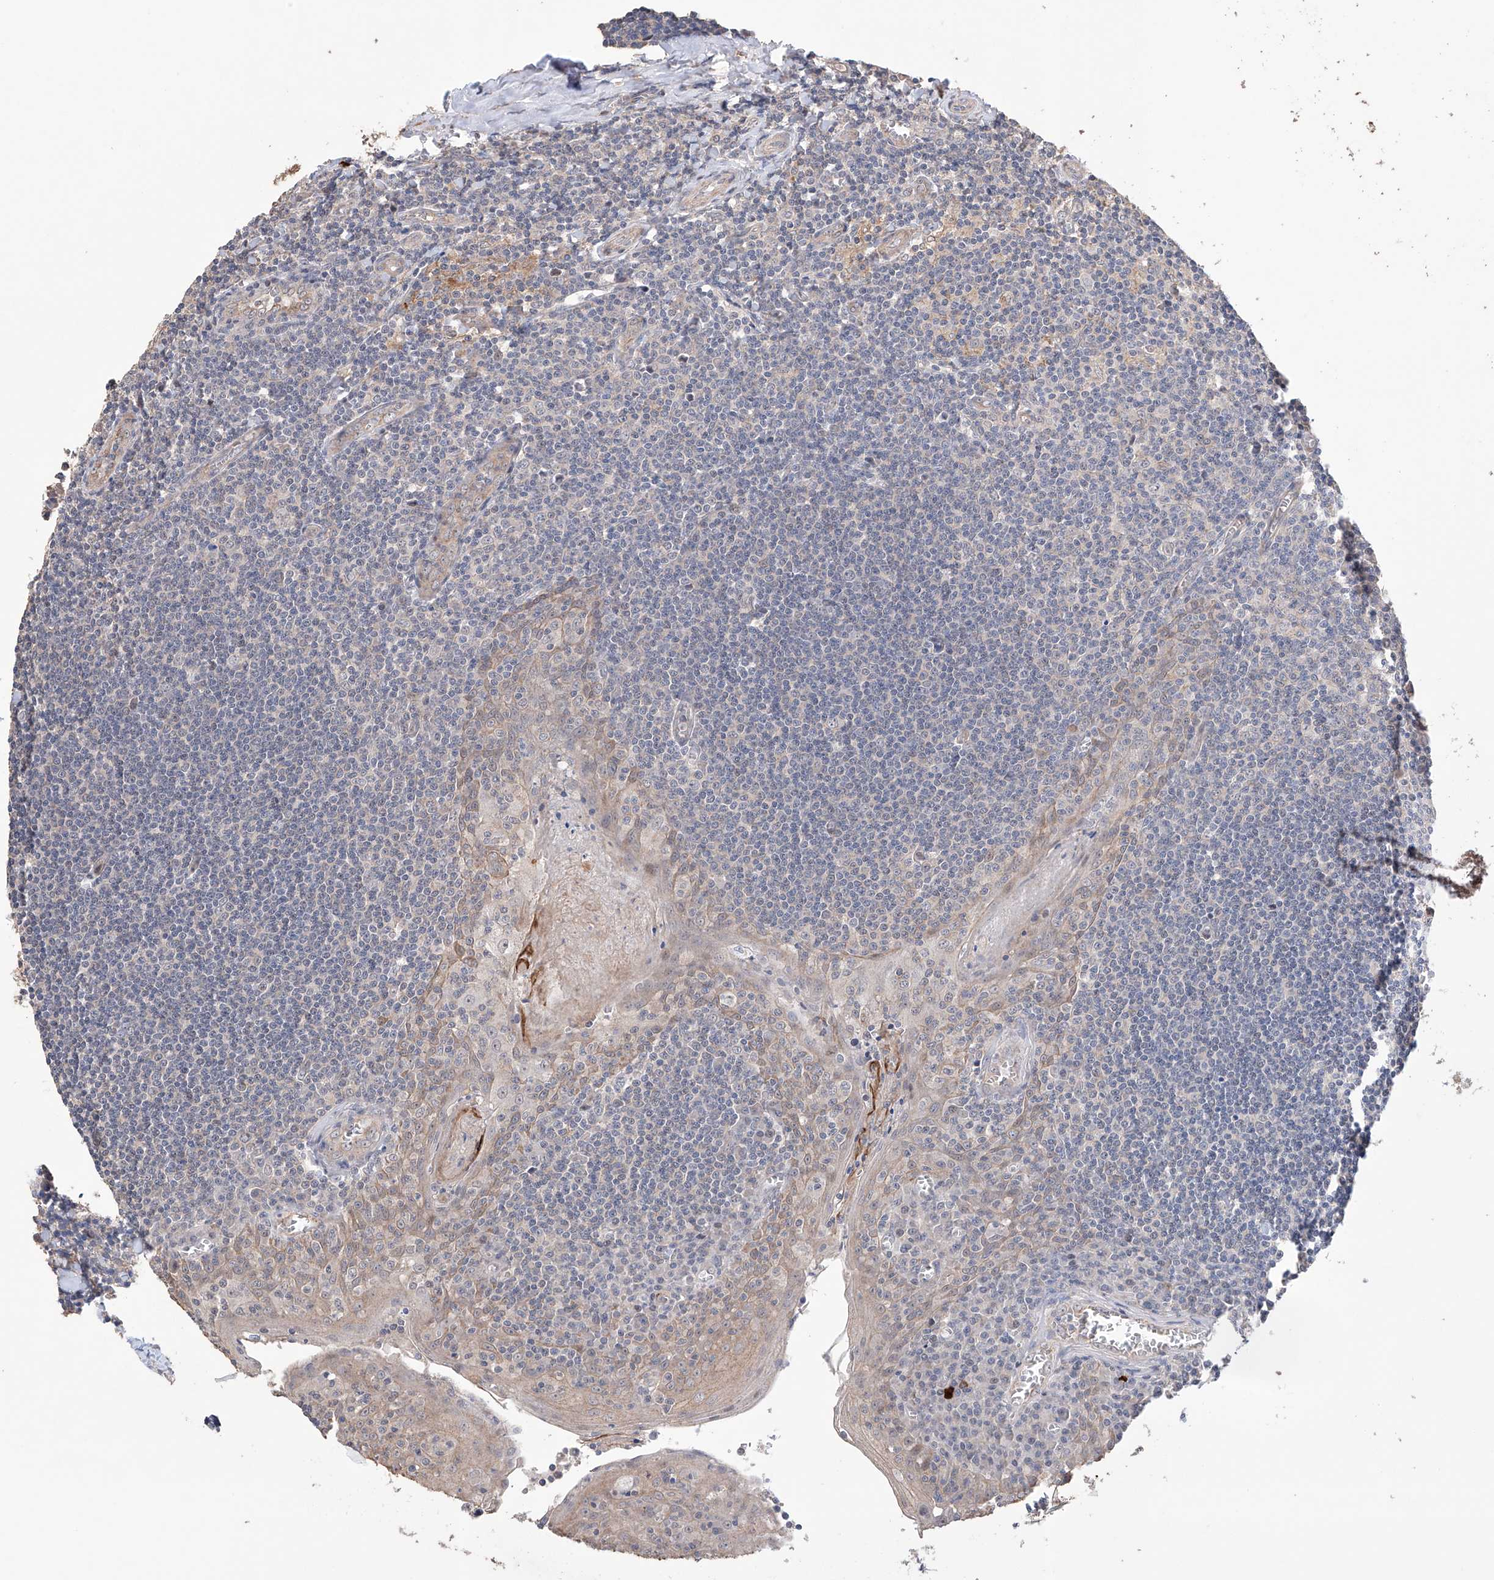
{"staining": {"intensity": "negative", "quantity": "none", "location": "none"}, "tissue": "tonsil", "cell_type": "Germinal center cells", "image_type": "normal", "snomed": [{"axis": "morphology", "description": "Normal tissue, NOS"}, {"axis": "topography", "description": "Tonsil"}], "caption": "High magnification brightfield microscopy of benign tonsil stained with DAB (brown) and counterstained with hematoxylin (blue): germinal center cells show no significant staining. Brightfield microscopy of IHC stained with DAB (3,3'-diaminobenzidine) (brown) and hematoxylin (blue), captured at high magnification.", "gene": "AFG1L", "patient": {"sex": "male", "age": 27}}